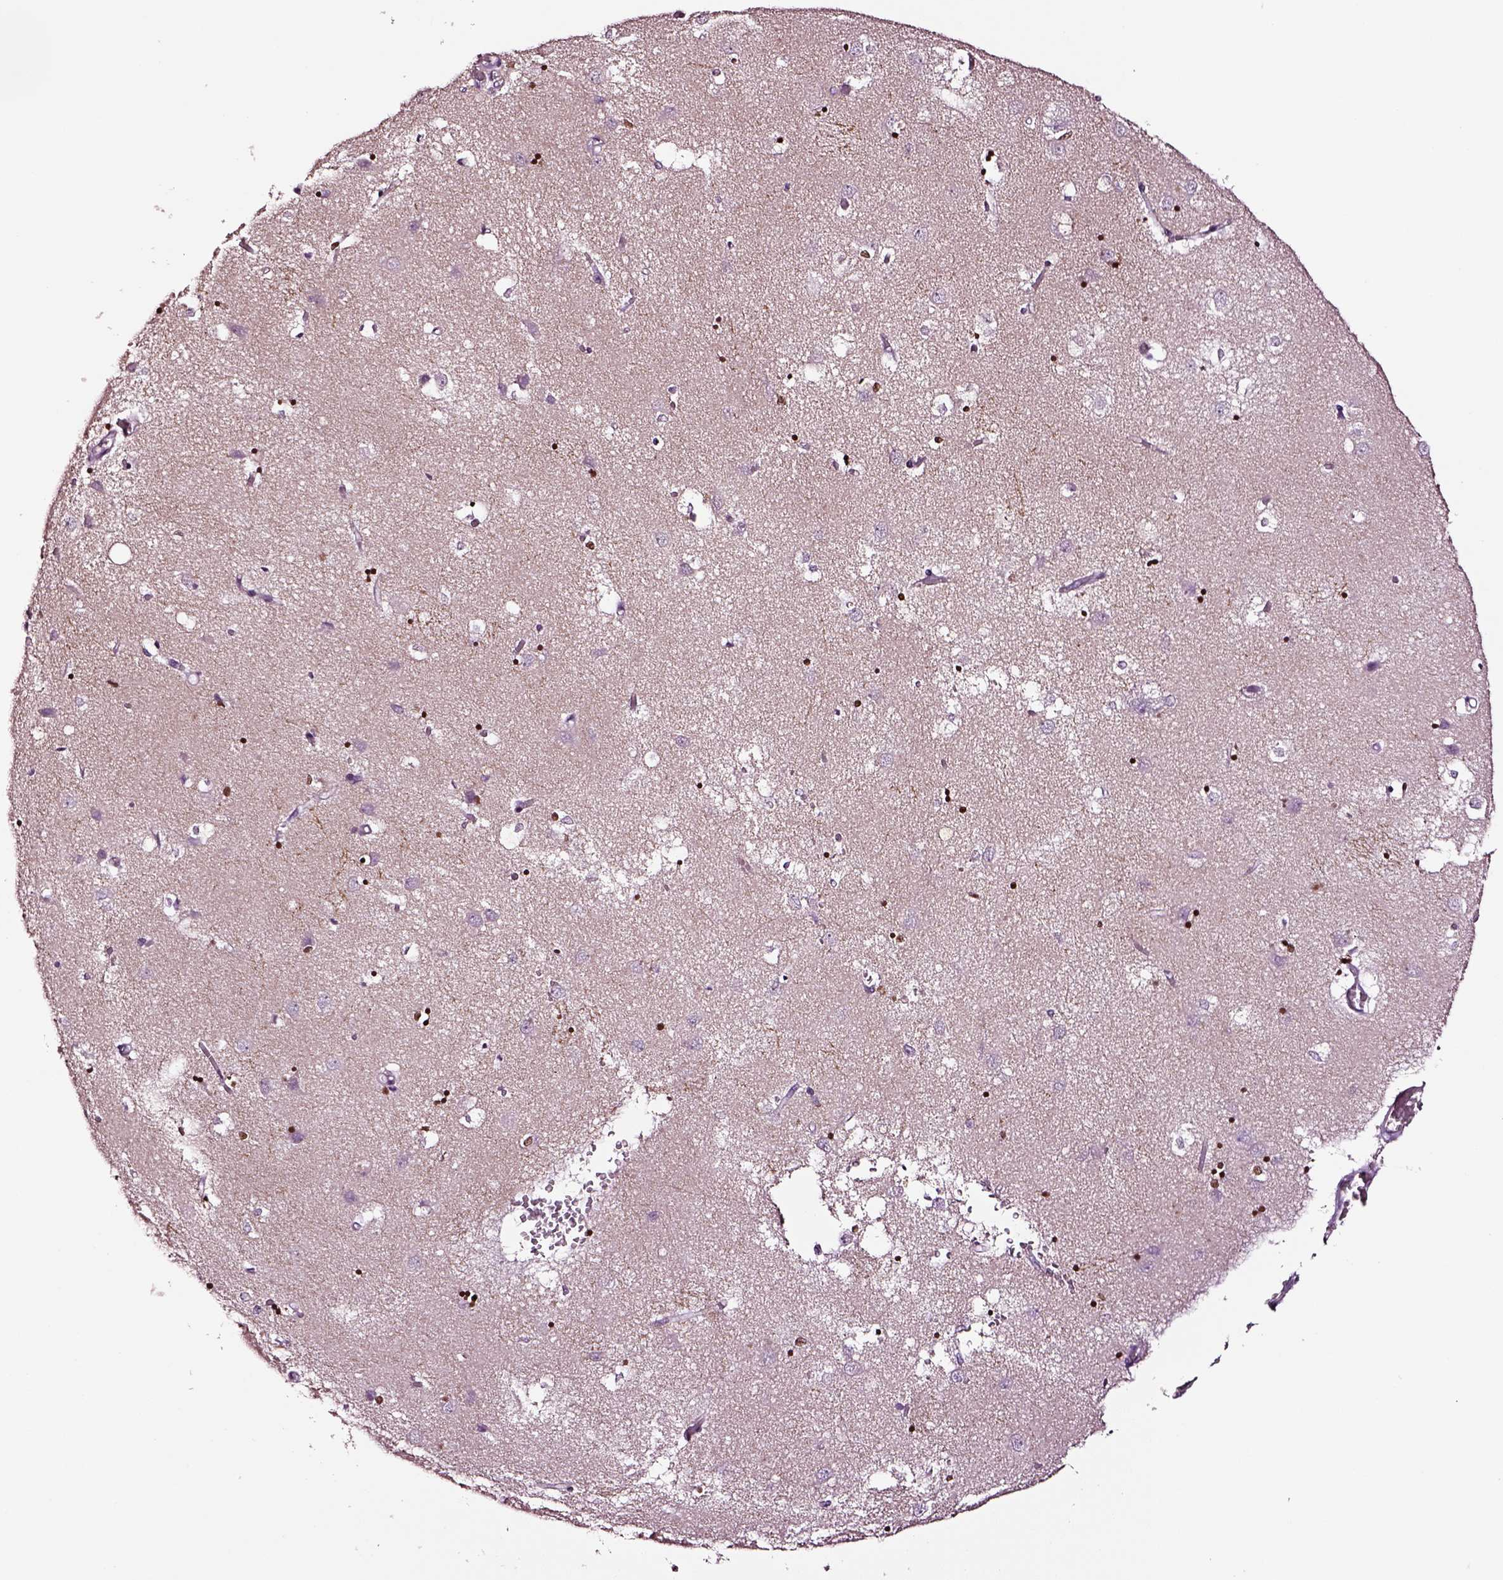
{"staining": {"intensity": "strong", "quantity": "25%-75%", "location": "nuclear"}, "tissue": "caudate", "cell_type": "Glial cells", "image_type": "normal", "snomed": [{"axis": "morphology", "description": "Normal tissue, NOS"}, {"axis": "topography", "description": "Lateral ventricle wall"}], "caption": "Normal caudate was stained to show a protein in brown. There is high levels of strong nuclear staining in approximately 25%-75% of glial cells. The staining was performed using DAB to visualize the protein expression in brown, while the nuclei were stained in blue with hematoxylin (Magnification: 20x).", "gene": "SOX10", "patient": {"sex": "male", "age": 54}}